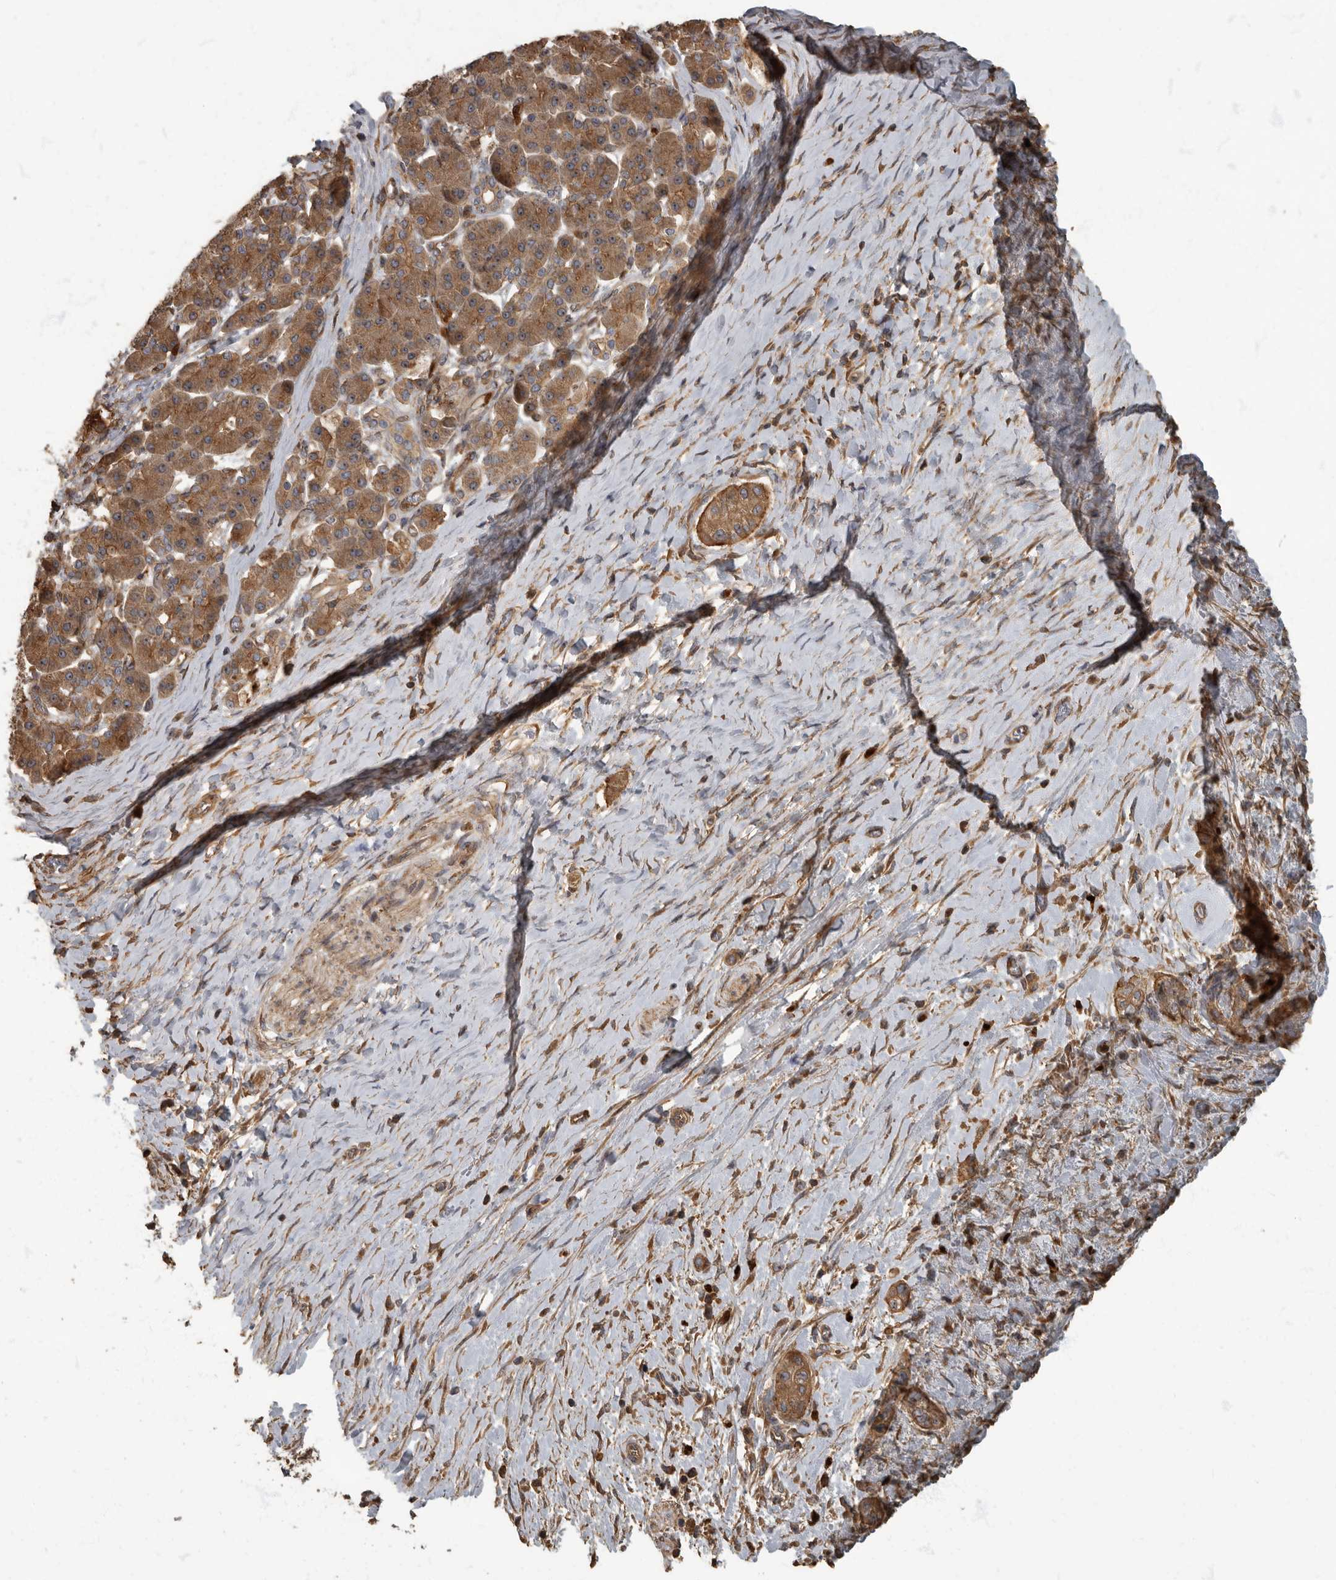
{"staining": {"intensity": "strong", "quantity": ">75%", "location": "cytoplasmic/membranous"}, "tissue": "pancreatic cancer", "cell_type": "Tumor cells", "image_type": "cancer", "snomed": [{"axis": "morphology", "description": "Adenocarcinoma, NOS"}, {"axis": "topography", "description": "Pancreas"}], "caption": "Immunohistochemical staining of pancreatic cancer (adenocarcinoma) demonstrates high levels of strong cytoplasmic/membranous protein expression in approximately >75% of tumor cells.", "gene": "DAAM1", "patient": {"sex": "male", "age": 58}}